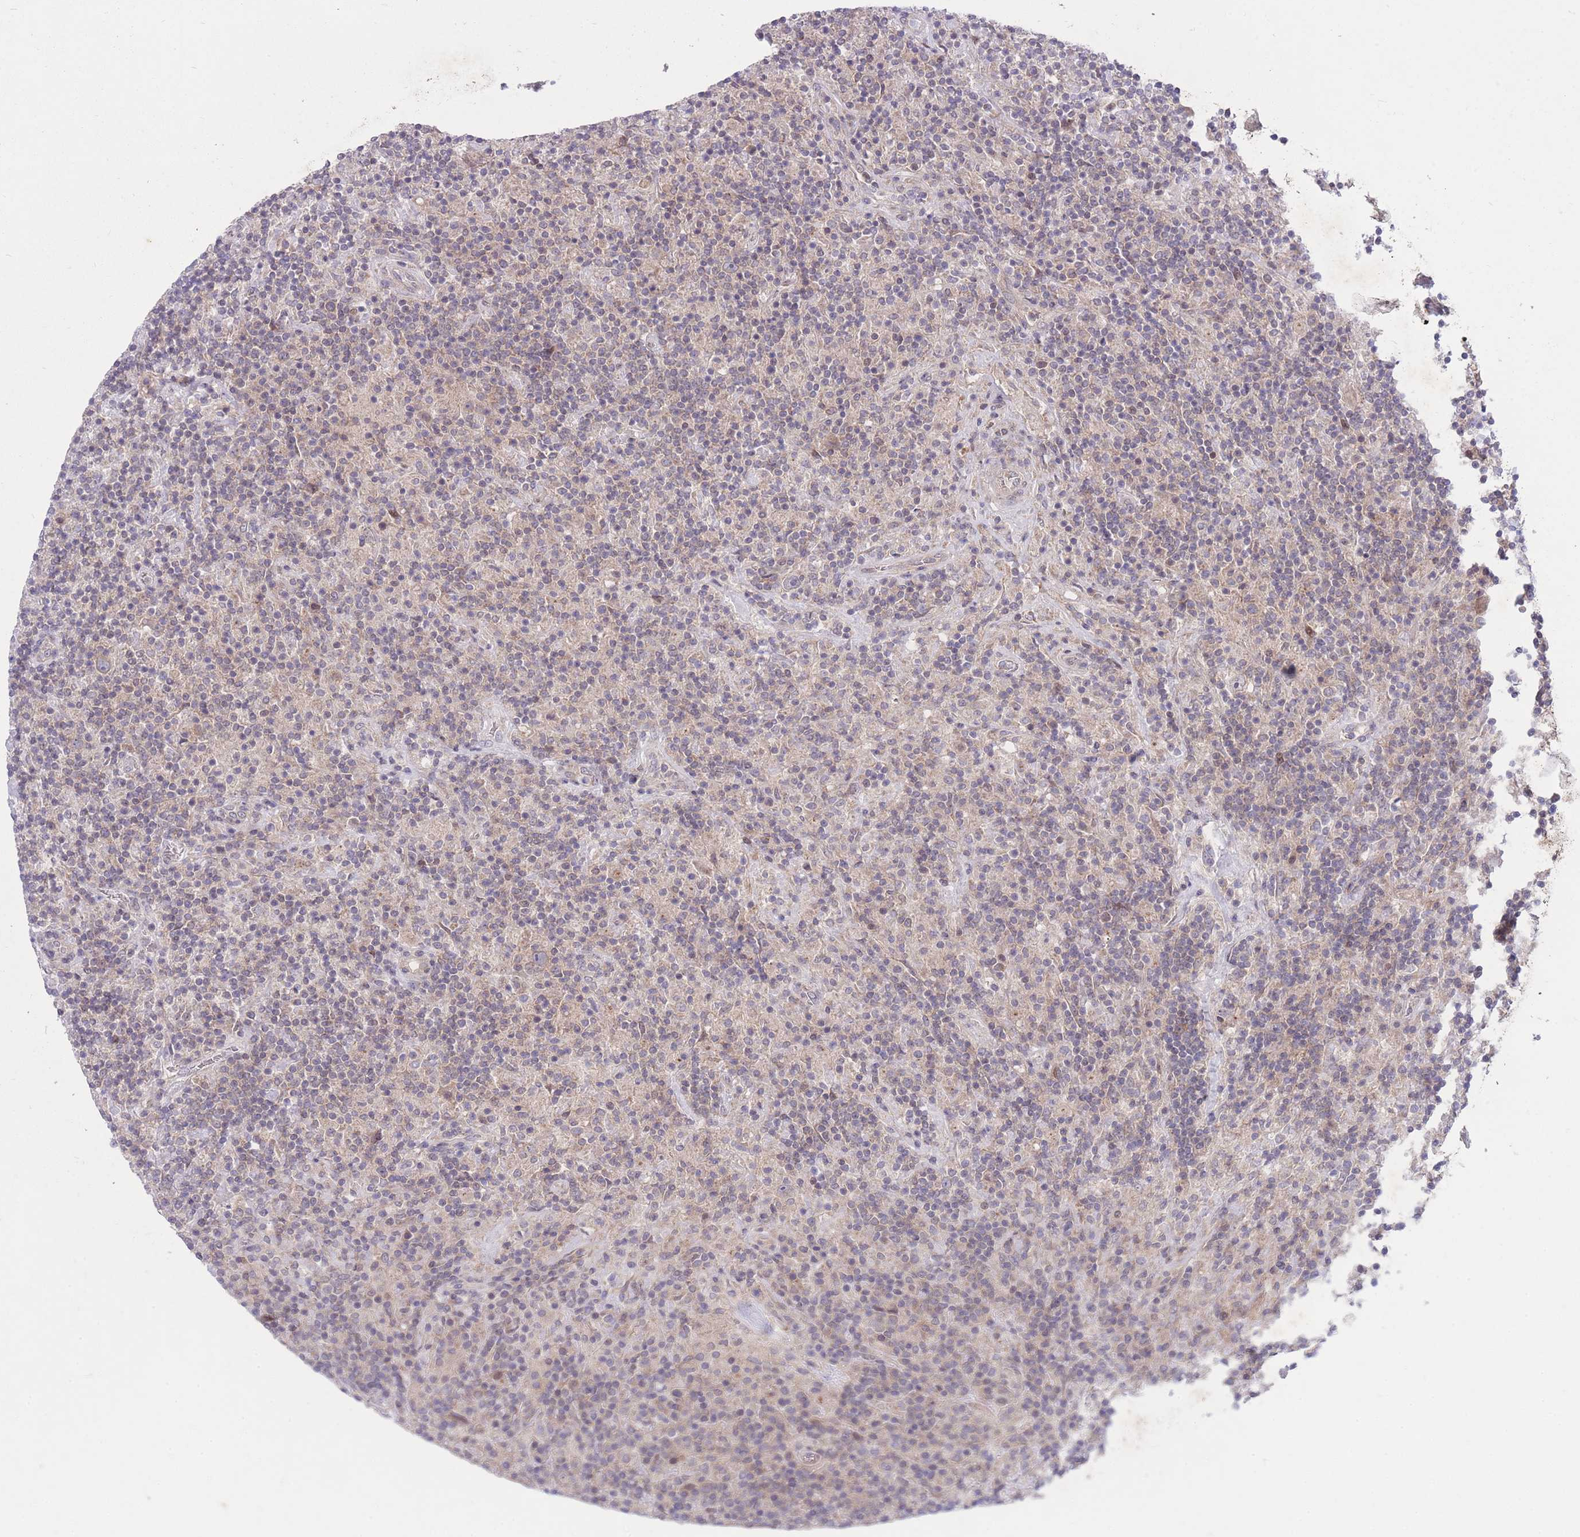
{"staining": {"intensity": "weak", "quantity": "<25%", "location": "cytoplasmic/membranous"}, "tissue": "lymphoma", "cell_type": "Tumor cells", "image_type": "cancer", "snomed": [{"axis": "morphology", "description": "Hodgkin's disease, NOS"}, {"axis": "topography", "description": "Lymph node"}], "caption": "Tumor cells show no significant expression in lymphoma.", "gene": "RIC8A", "patient": {"sex": "male", "age": 70}}